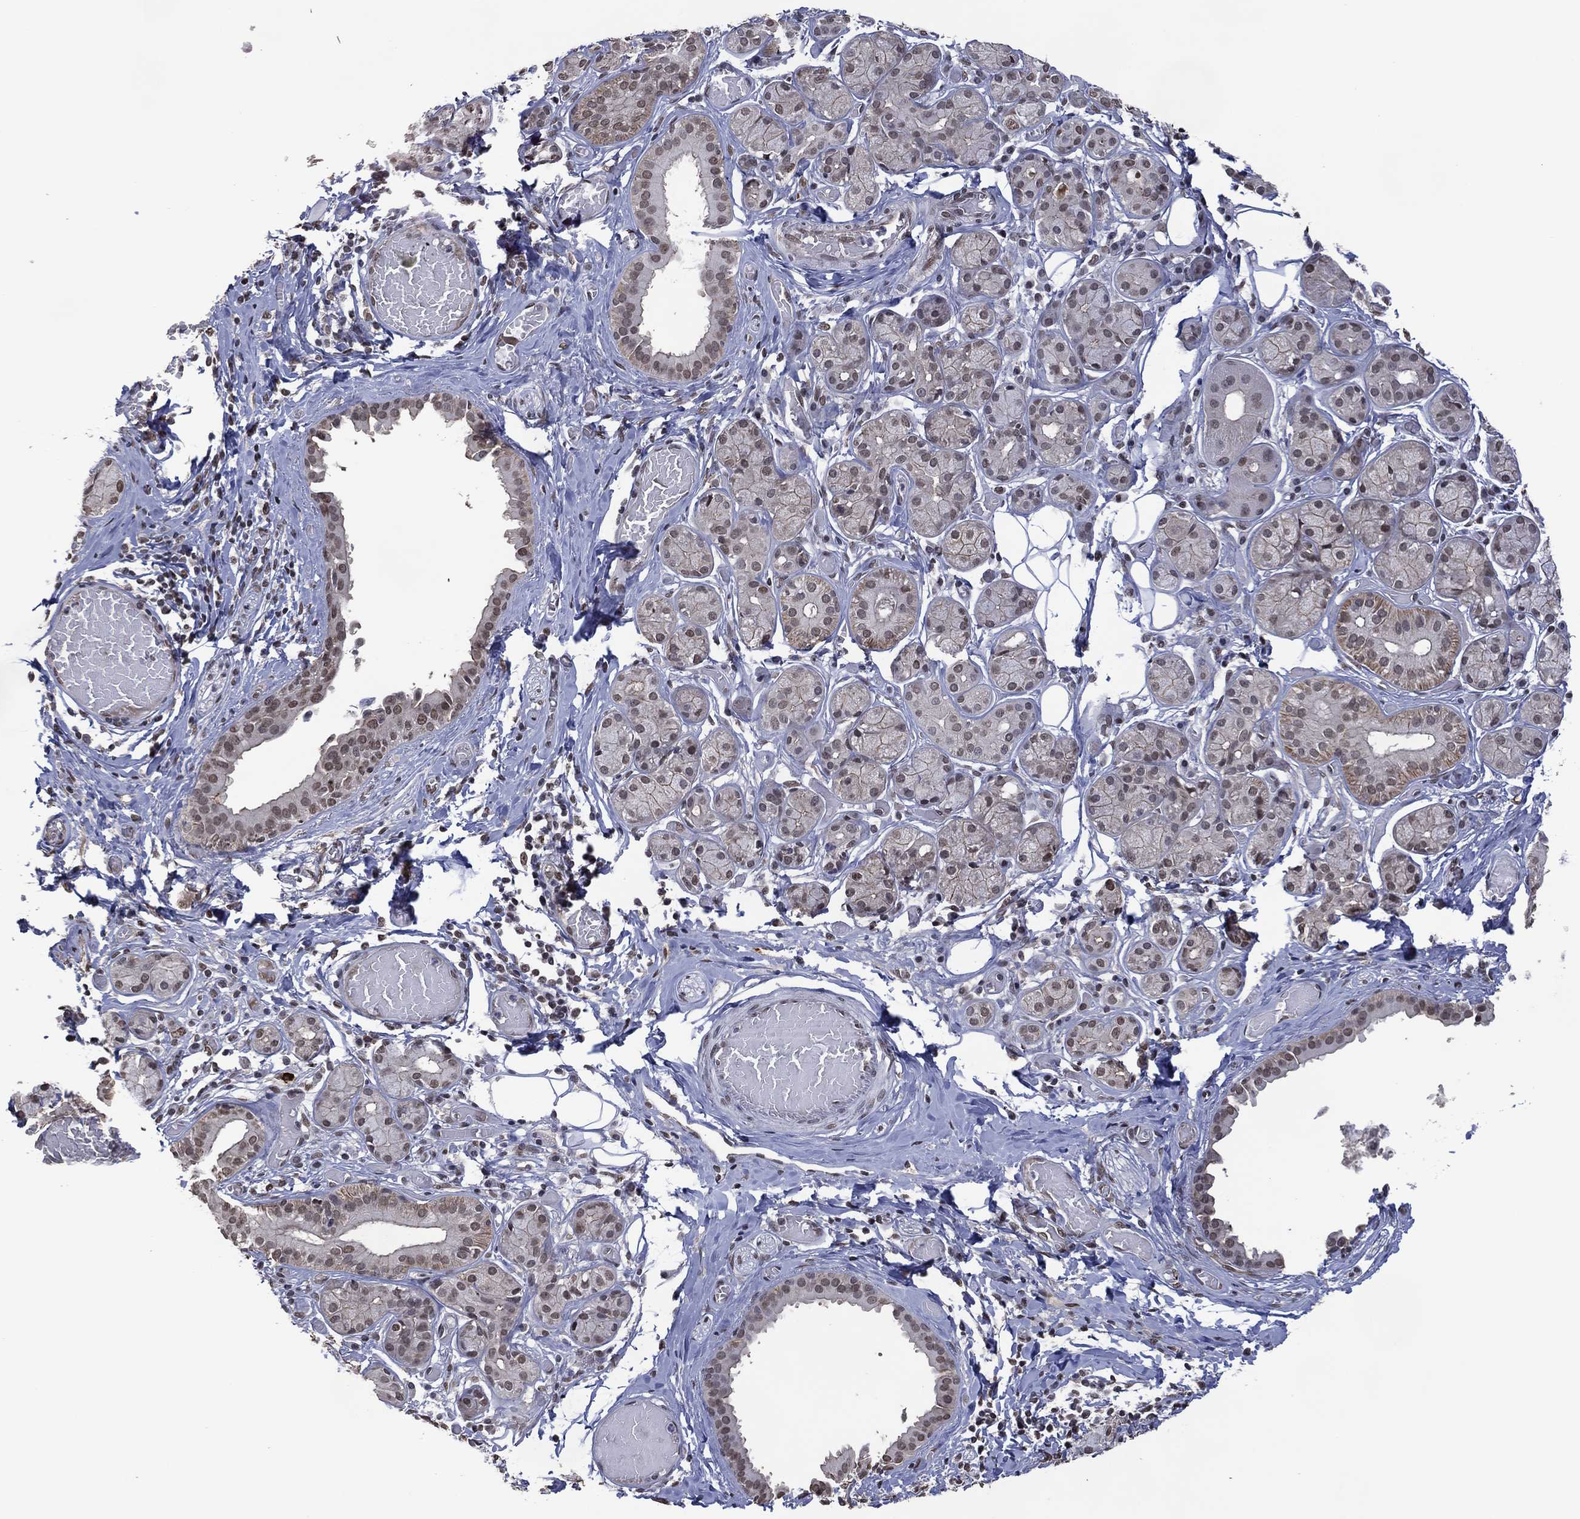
{"staining": {"intensity": "weak", "quantity": "25%-75%", "location": "cytoplasmic/membranous"}, "tissue": "salivary gland", "cell_type": "Glandular cells", "image_type": "normal", "snomed": [{"axis": "morphology", "description": "Normal tissue, NOS"}, {"axis": "topography", "description": "Salivary gland"}, {"axis": "topography", "description": "Peripheral nerve tissue"}], "caption": "This is an image of IHC staining of unremarkable salivary gland, which shows weak expression in the cytoplasmic/membranous of glandular cells.", "gene": "EHMT1", "patient": {"sex": "male", "age": 71}}